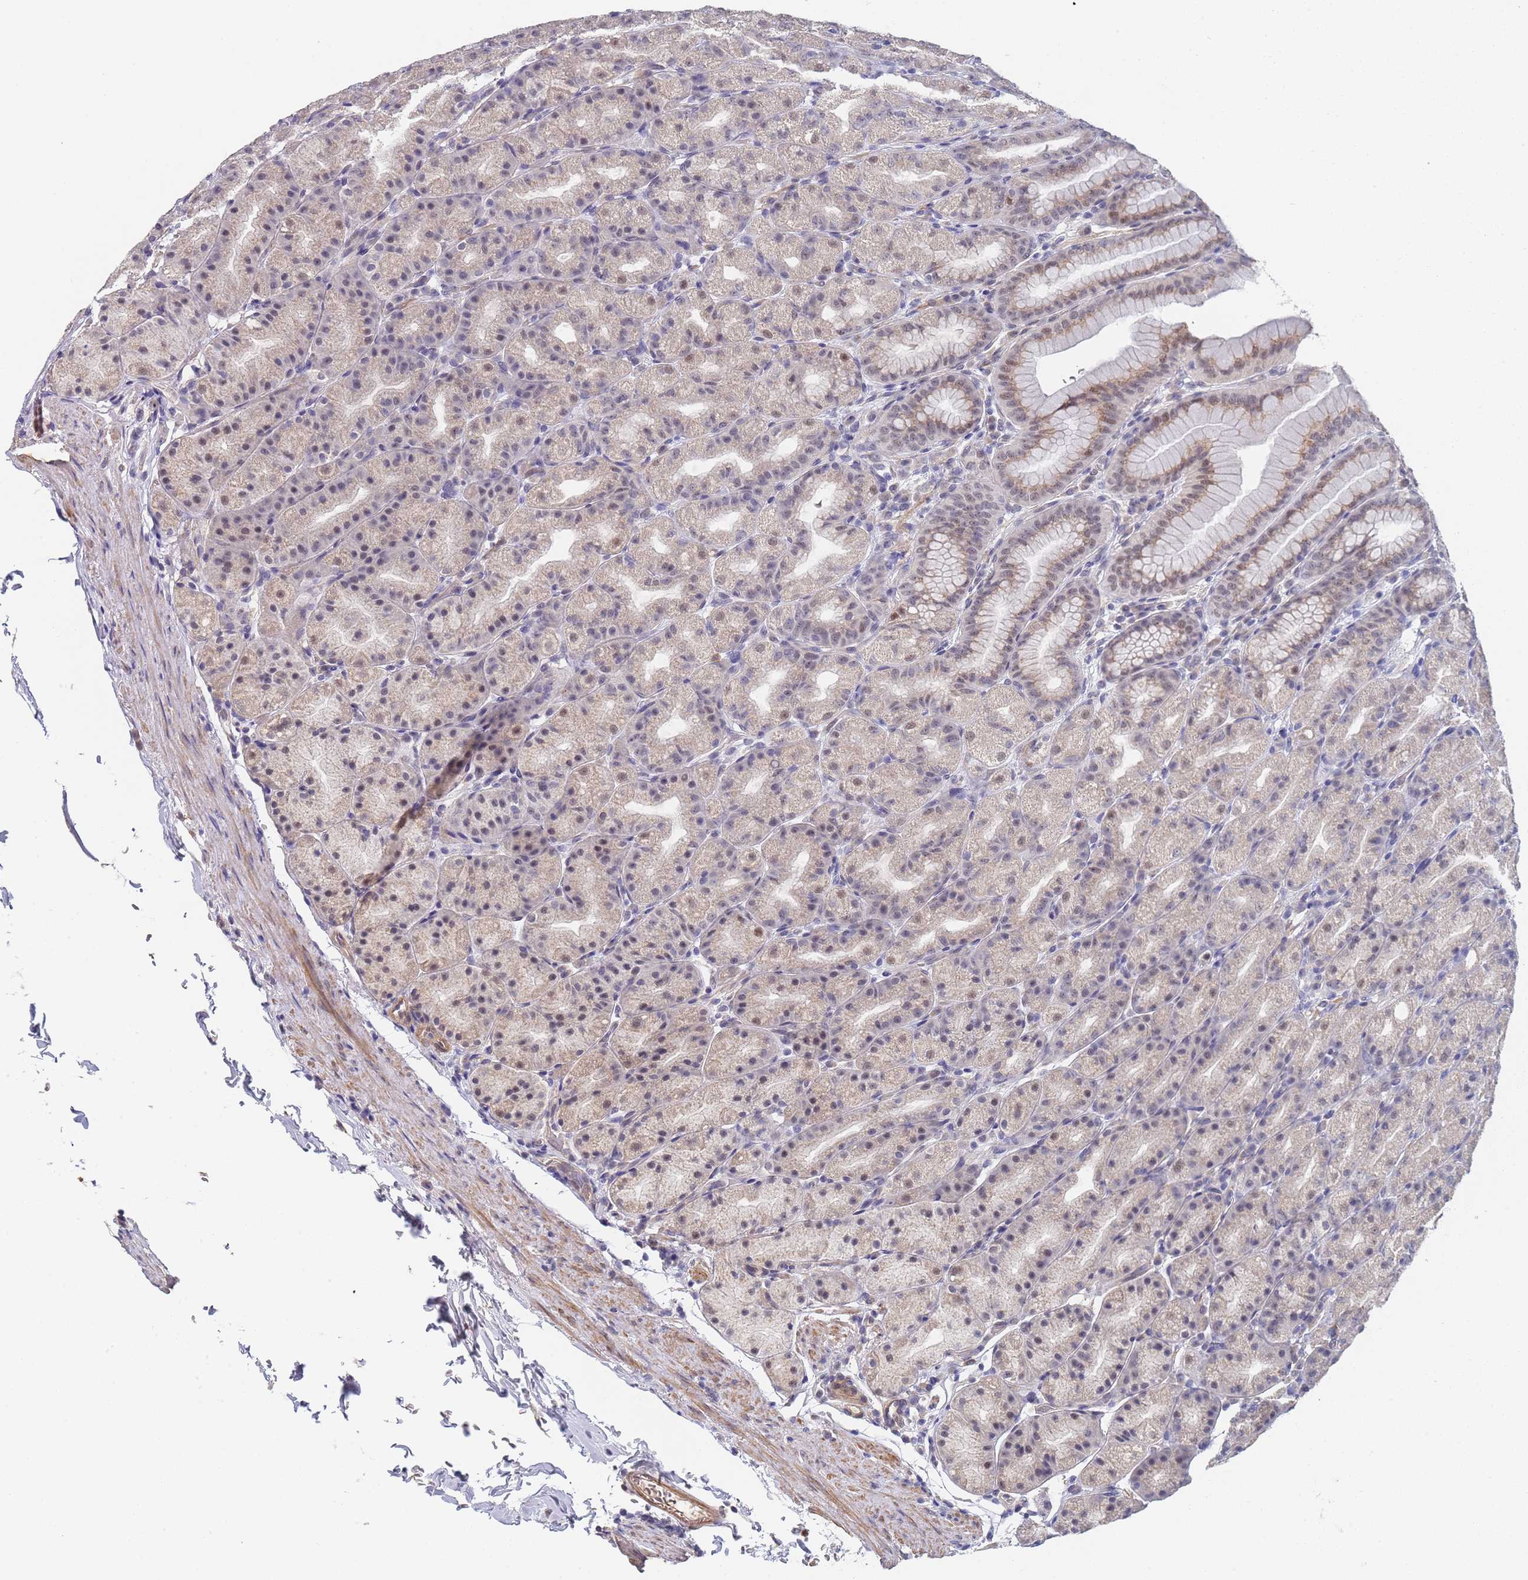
{"staining": {"intensity": "weak", "quantity": "<25%", "location": "cytoplasmic/membranous,nuclear"}, "tissue": "stomach", "cell_type": "Glandular cells", "image_type": "normal", "snomed": [{"axis": "morphology", "description": "Normal tissue, NOS"}, {"axis": "topography", "description": "Stomach, upper"}, {"axis": "topography", "description": "Stomach"}], "caption": "DAB (3,3'-diaminobenzidine) immunohistochemical staining of unremarkable stomach displays no significant positivity in glandular cells.", "gene": "B4GALT4", "patient": {"sex": "male", "age": 68}}